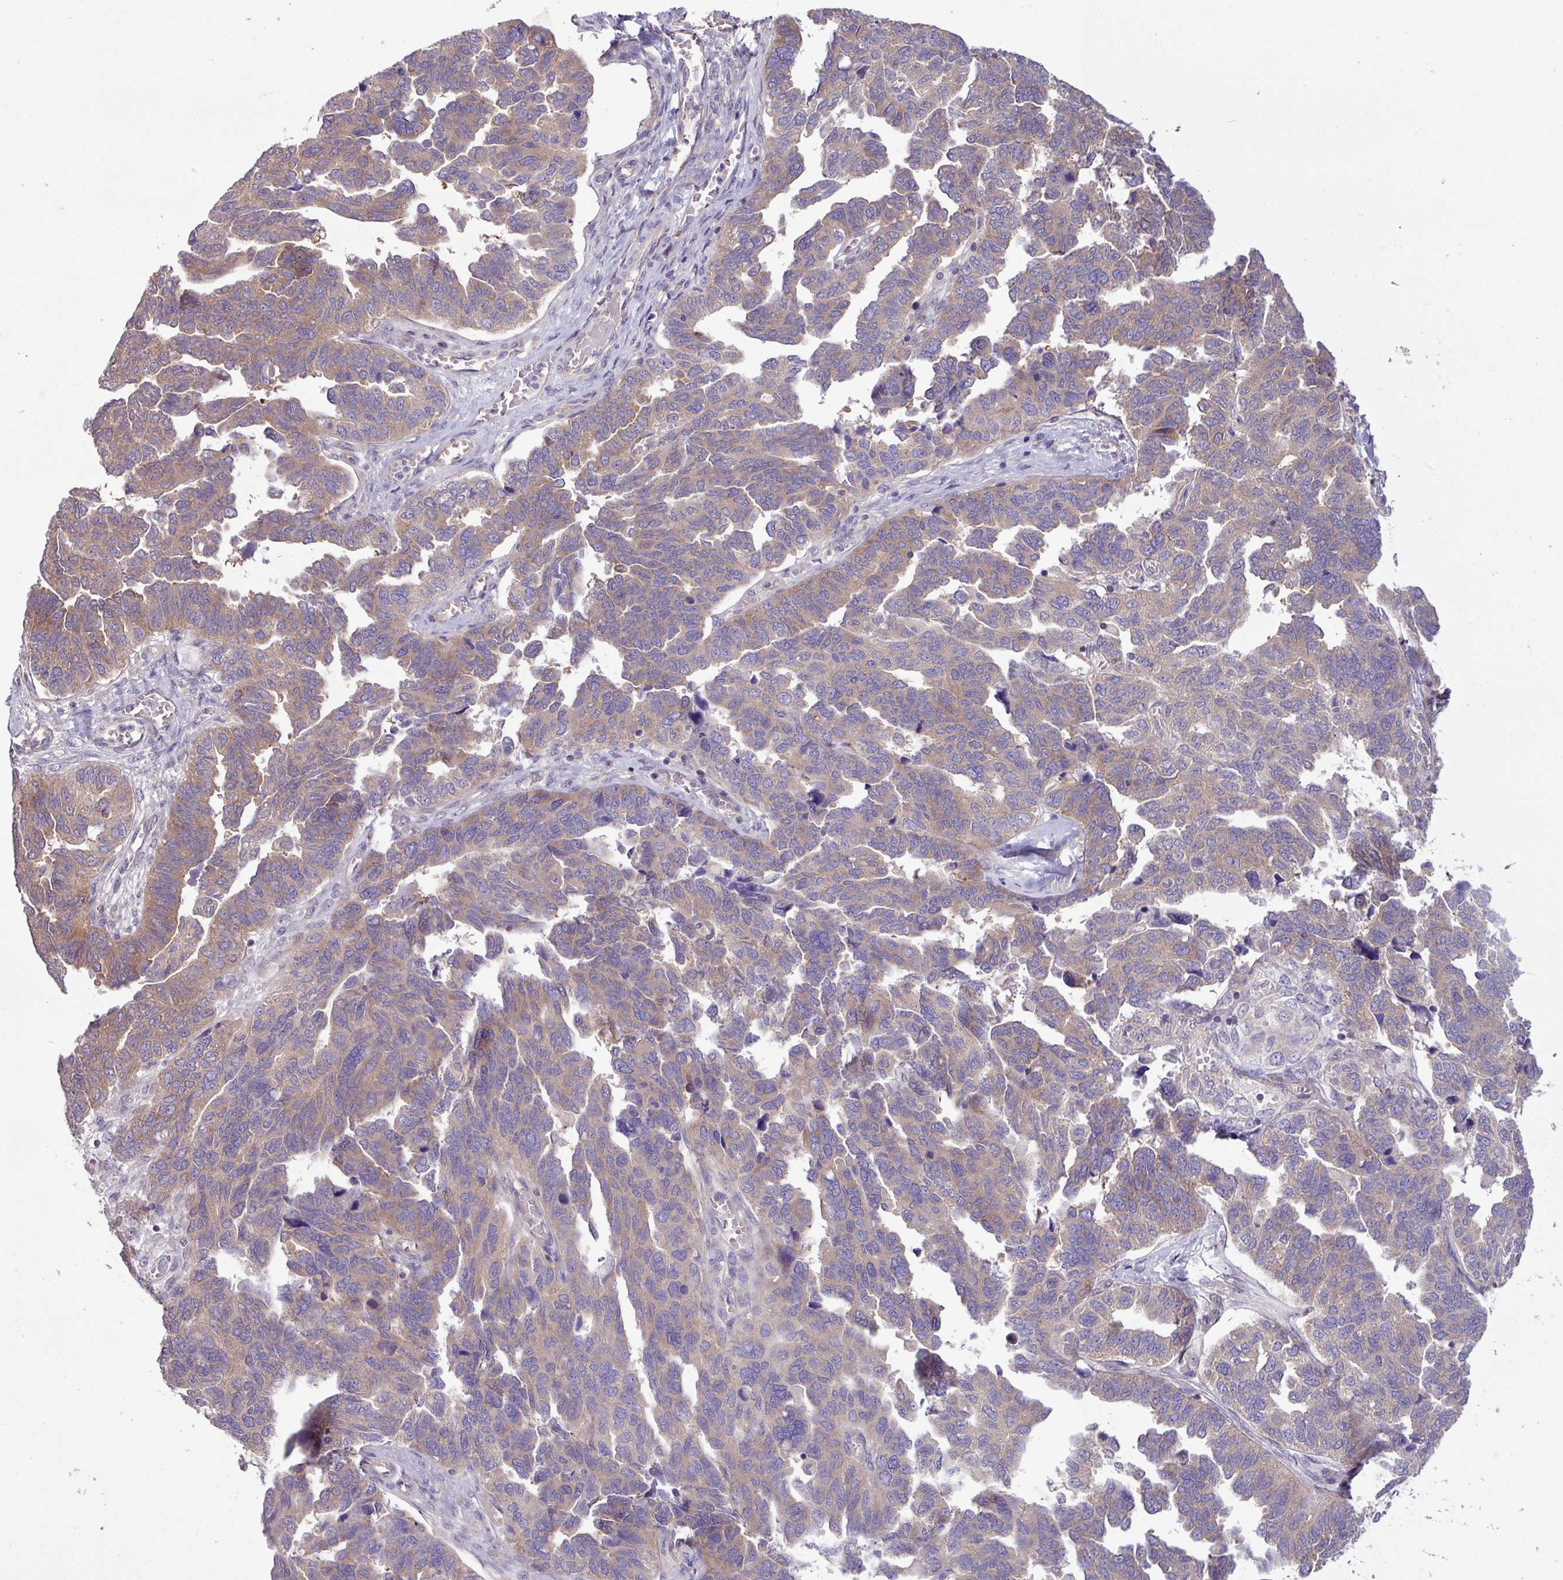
{"staining": {"intensity": "moderate", "quantity": ">75%", "location": "cytoplasmic/membranous"}, "tissue": "ovarian cancer", "cell_type": "Tumor cells", "image_type": "cancer", "snomed": [{"axis": "morphology", "description": "Cystadenocarcinoma, serous, NOS"}, {"axis": "topography", "description": "Ovary"}], "caption": "This photomicrograph exhibits ovarian serous cystadenocarcinoma stained with IHC to label a protein in brown. The cytoplasmic/membranous of tumor cells show moderate positivity for the protein. Nuclei are counter-stained blue.", "gene": "MROH2A", "patient": {"sex": "female", "age": 64}}